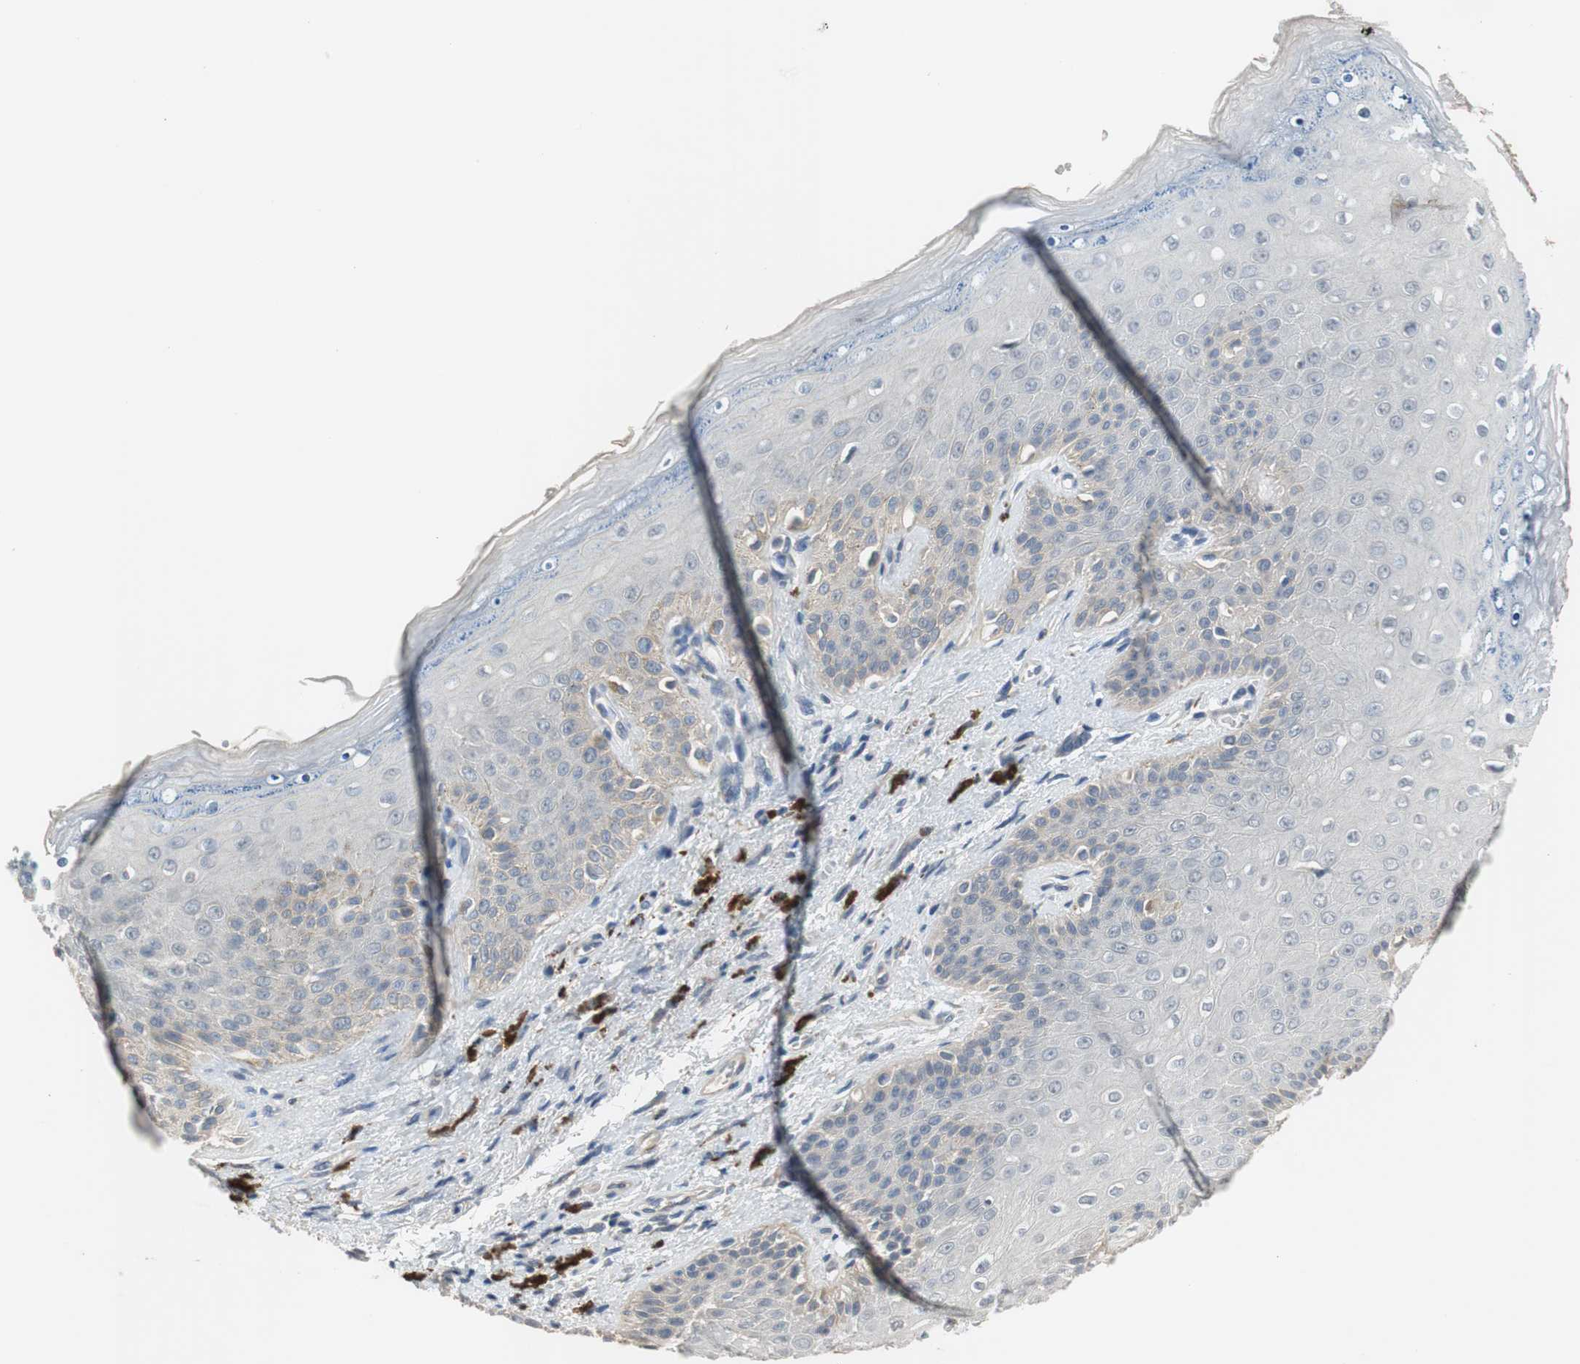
{"staining": {"intensity": "negative", "quantity": "none", "location": "none"}, "tissue": "skin", "cell_type": "Epidermal cells", "image_type": "normal", "snomed": [{"axis": "morphology", "description": "Normal tissue, NOS"}, {"axis": "topography", "description": "Anal"}], "caption": "The micrograph reveals no significant positivity in epidermal cells of skin.", "gene": "COL12A1", "patient": {"sex": "female", "age": 46}}